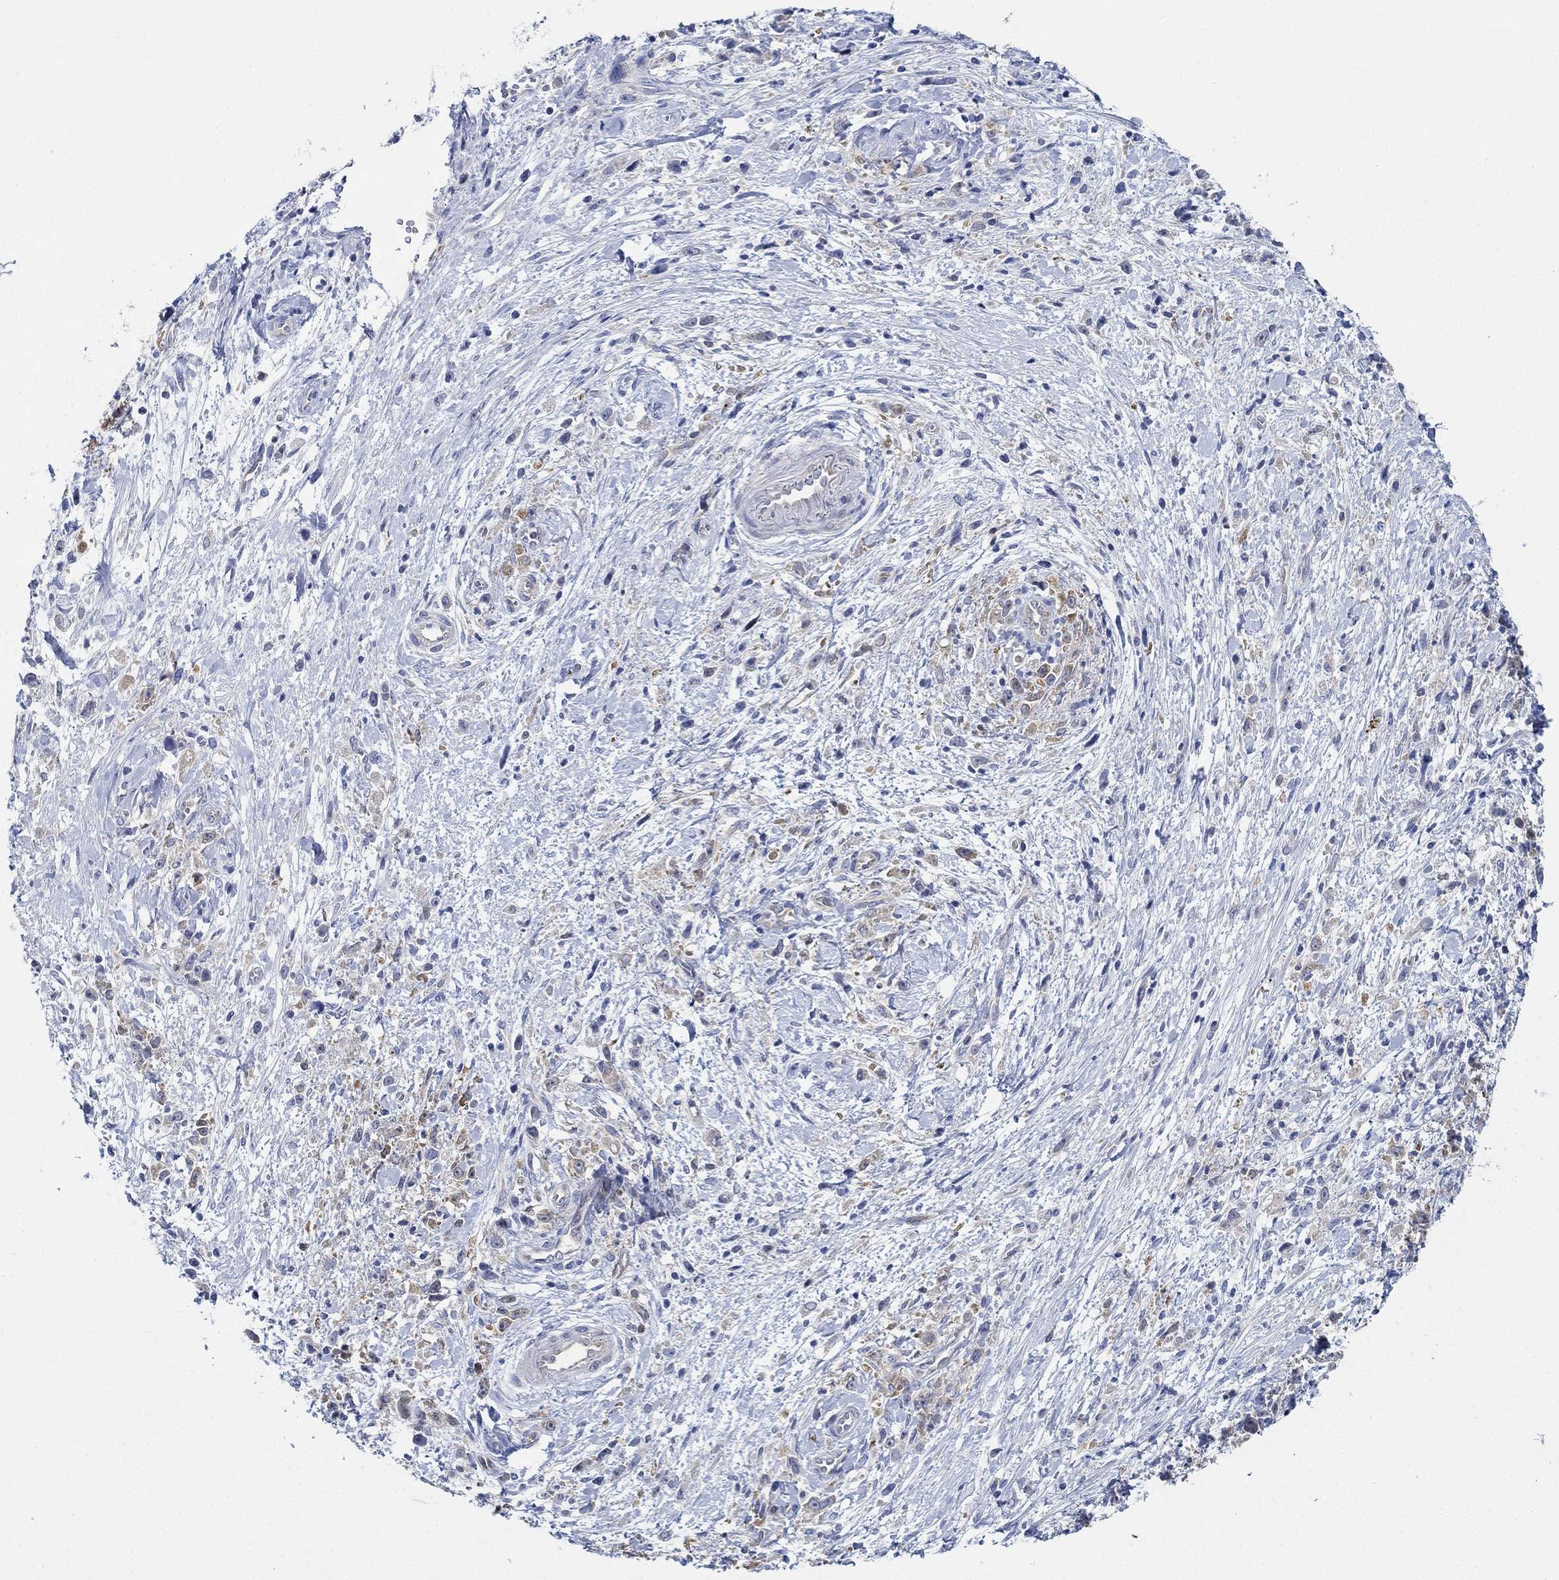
{"staining": {"intensity": "weak", "quantity": "25%-75%", "location": "cytoplasmic/membranous"}, "tissue": "stomach cancer", "cell_type": "Tumor cells", "image_type": "cancer", "snomed": [{"axis": "morphology", "description": "Adenocarcinoma, NOS"}, {"axis": "topography", "description": "Stomach"}], "caption": "Adenocarcinoma (stomach) stained with DAB IHC exhibits low levels of weak cytoplasmic/membranous positivity in about 25%-75% of tumor cells.", "gene": "SLC27A3", "patient": {"sex": "female", "age": 59}}